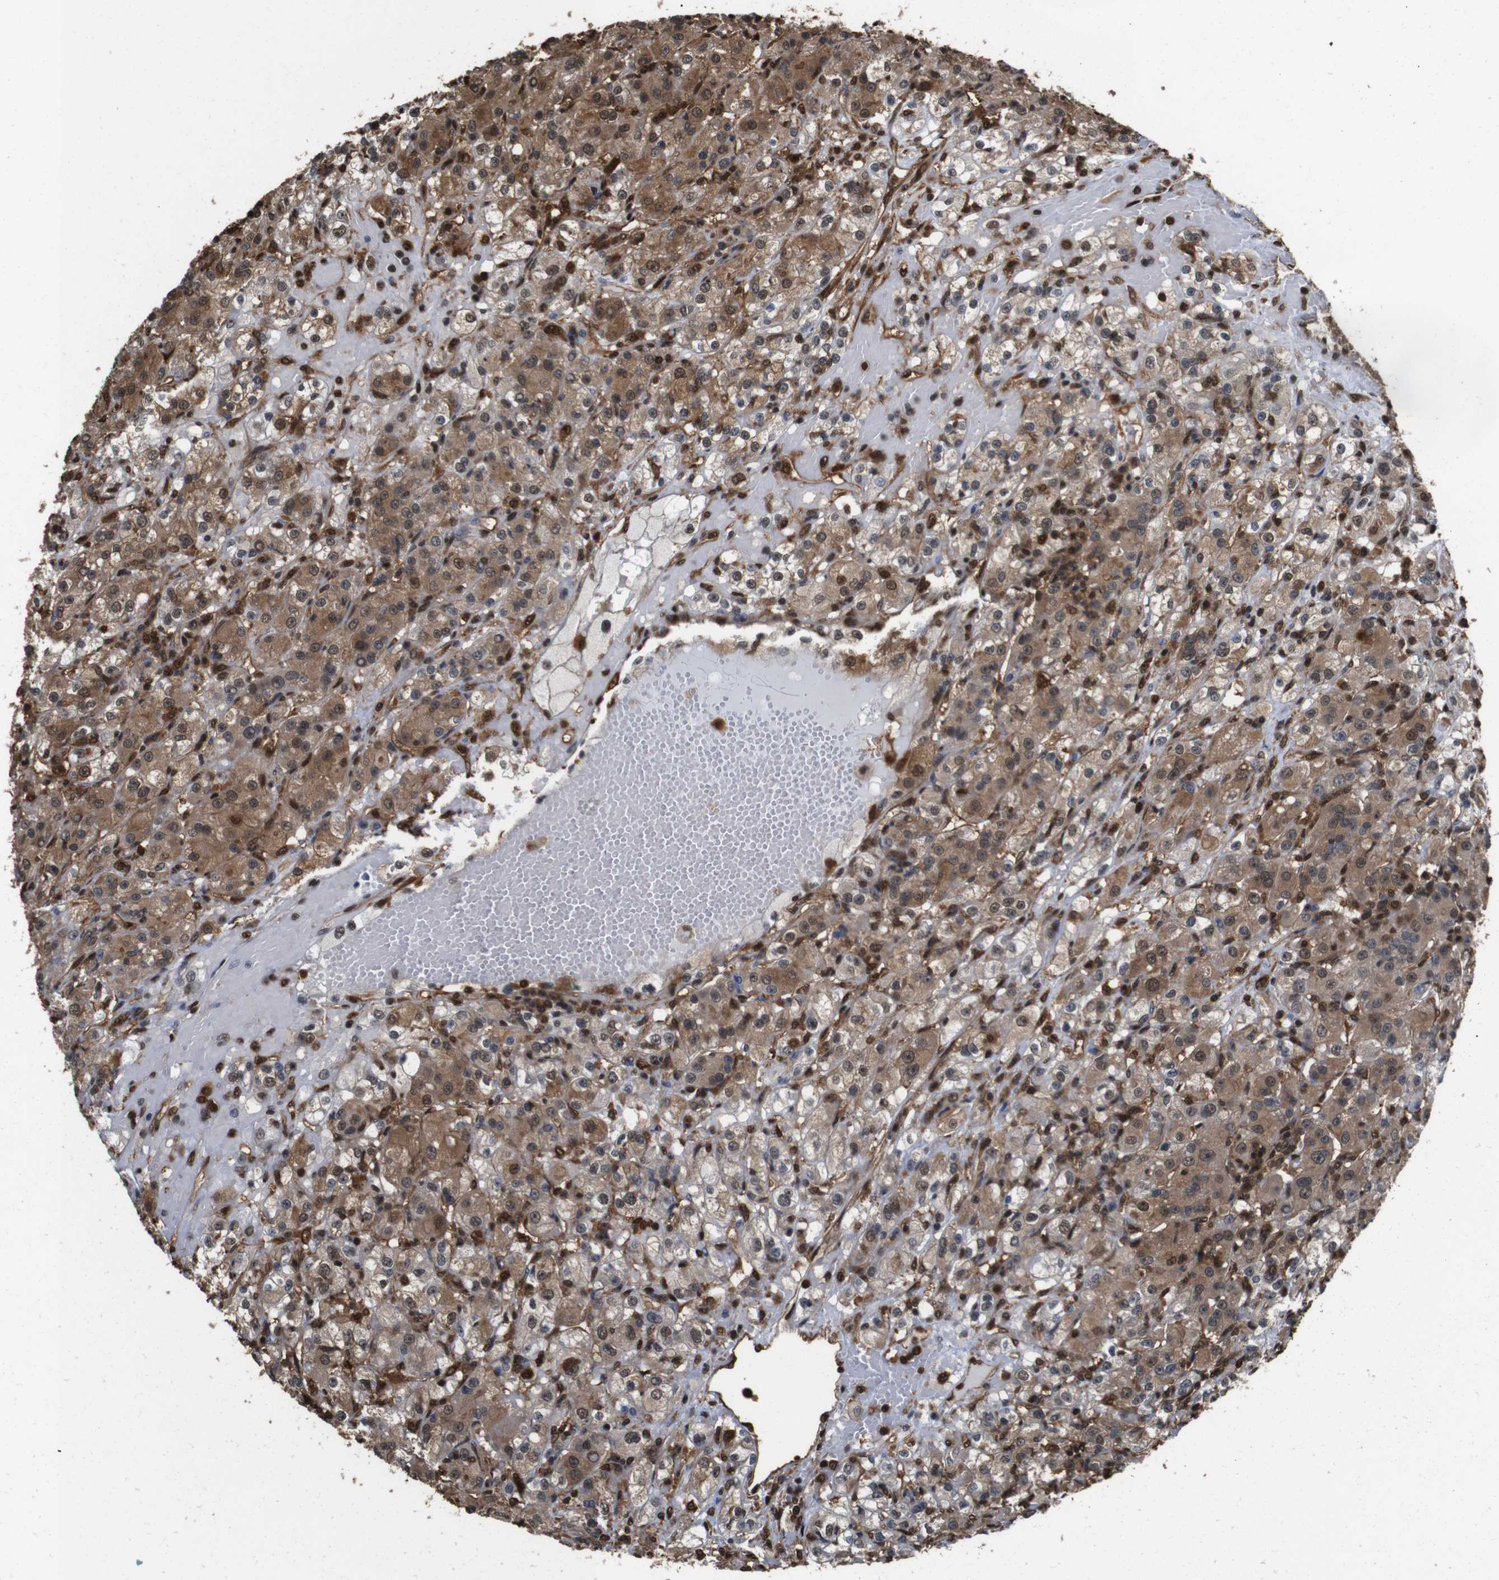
{"staining": {"intensity": "moderate", "quantity": ">75%", "location": "cytoplasmic/membranous,nuclear"}, "tissue": "renal cancer", "cell_type": "Tumor cells", "image_type": "cancer", "snomed": [{"axis": "morphology", "description": "Normal tissue, NOS"}, {"axis": "morphology", "description": "Adenocarcinoma, NOS"}, {"axis": "topography", "description": "Kidney"}], "caption": "There is medium levels of moderate cytoplasmic/membranous and nuclear staining in tumor cells of renal adenocarcinoma, as demonstrated by immunohistochemical staining (brown color).", "gene": "VCP", "patient": {"sex": "male", "age": 61}}